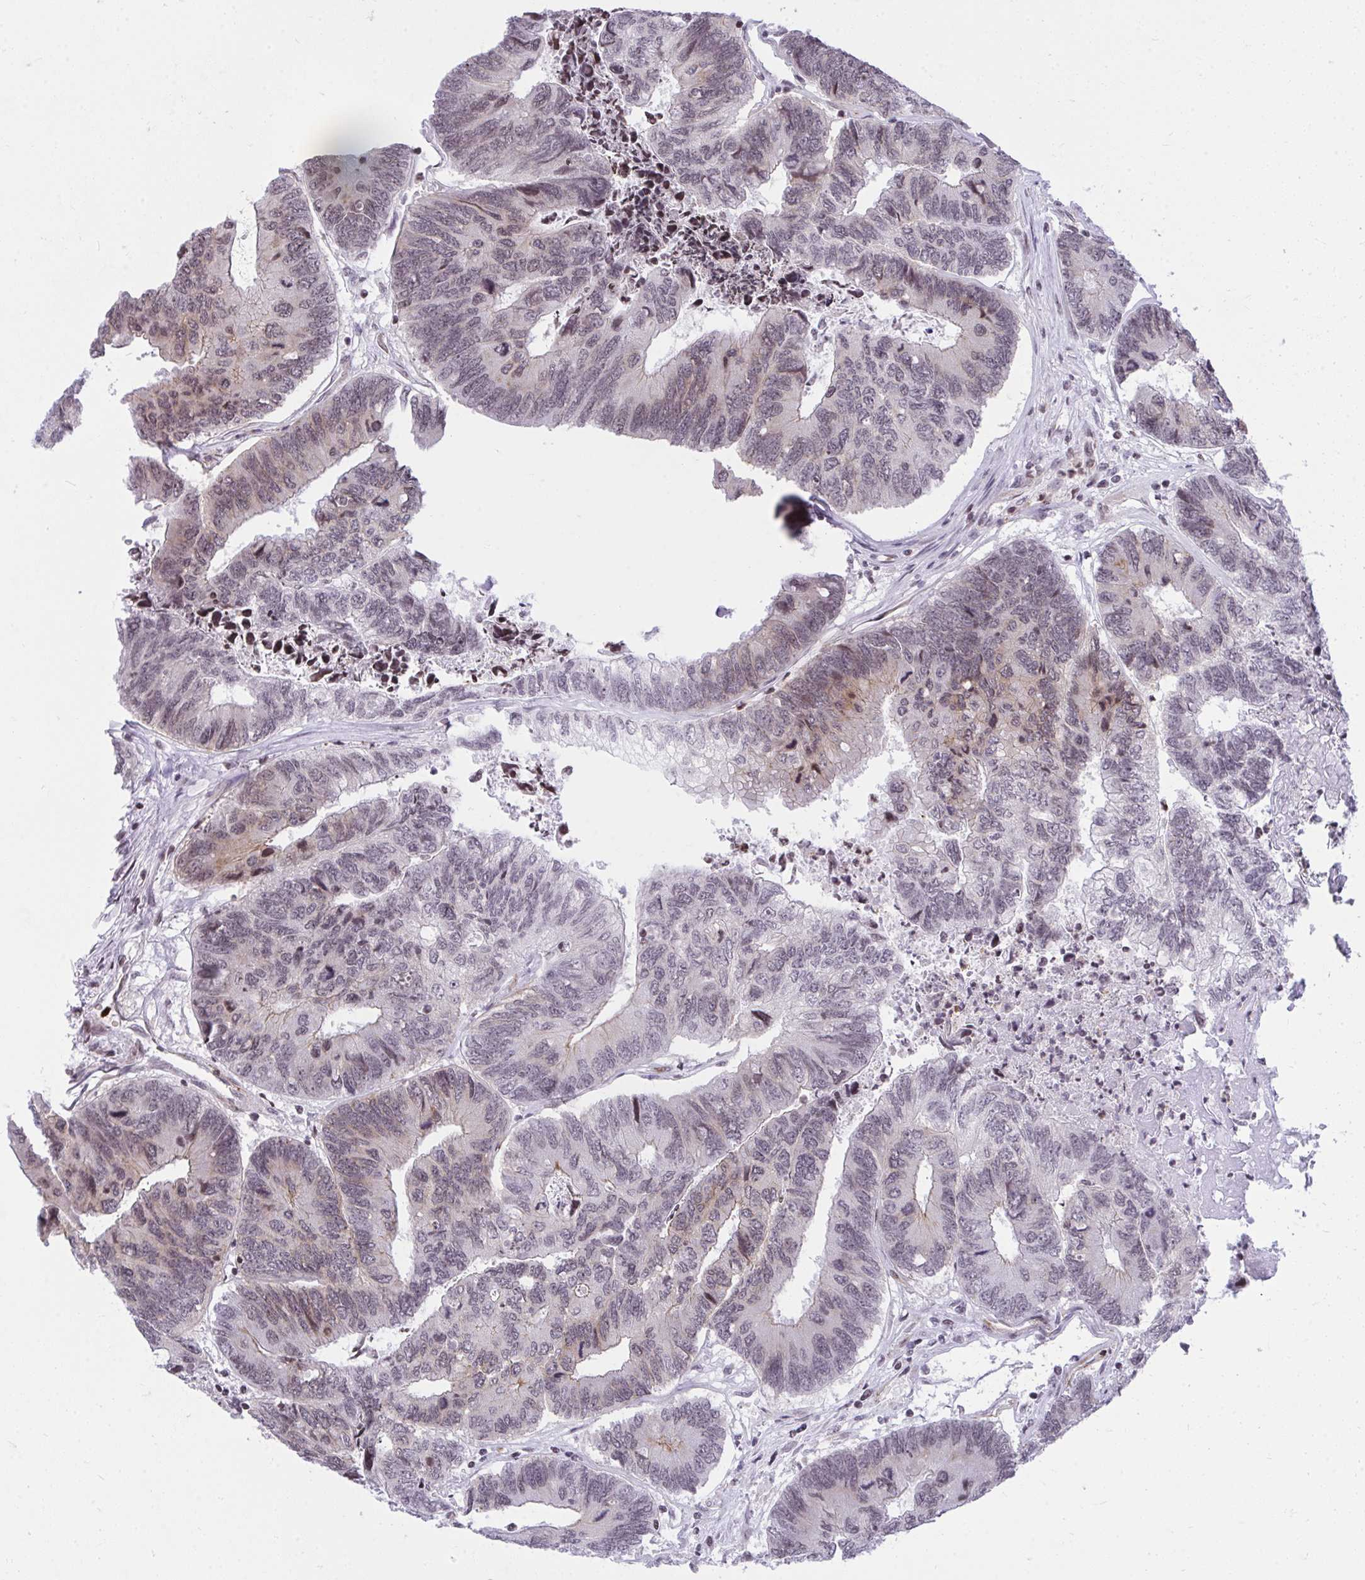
{"staining": {"intensity": "weak", "quantity": "<25%", "location": "cytoplasmic/membranous"}, "tissue": "colorectal cancer", "cell_type": "Tumor cells", "image_type": "cancer", "snomed": [{"axis": "morphology", "description": "Adenocarcinoma, NOS"}, {"axis": "topography", "description": "Colon"}], "caption": "An image of colorectal cancer (adenocarcinoma) stained for a protein demonstrates no brown staining in tumor cells. Brightfield microscopy of immunohistochemistry (IHC) stained with DAB (3,3'-diaminobenzidine) (brown) and hematoxylin (blue), captured at high magnification.", "gene": "KCNN4", "patient": {"sex": "female", "age": 67}}